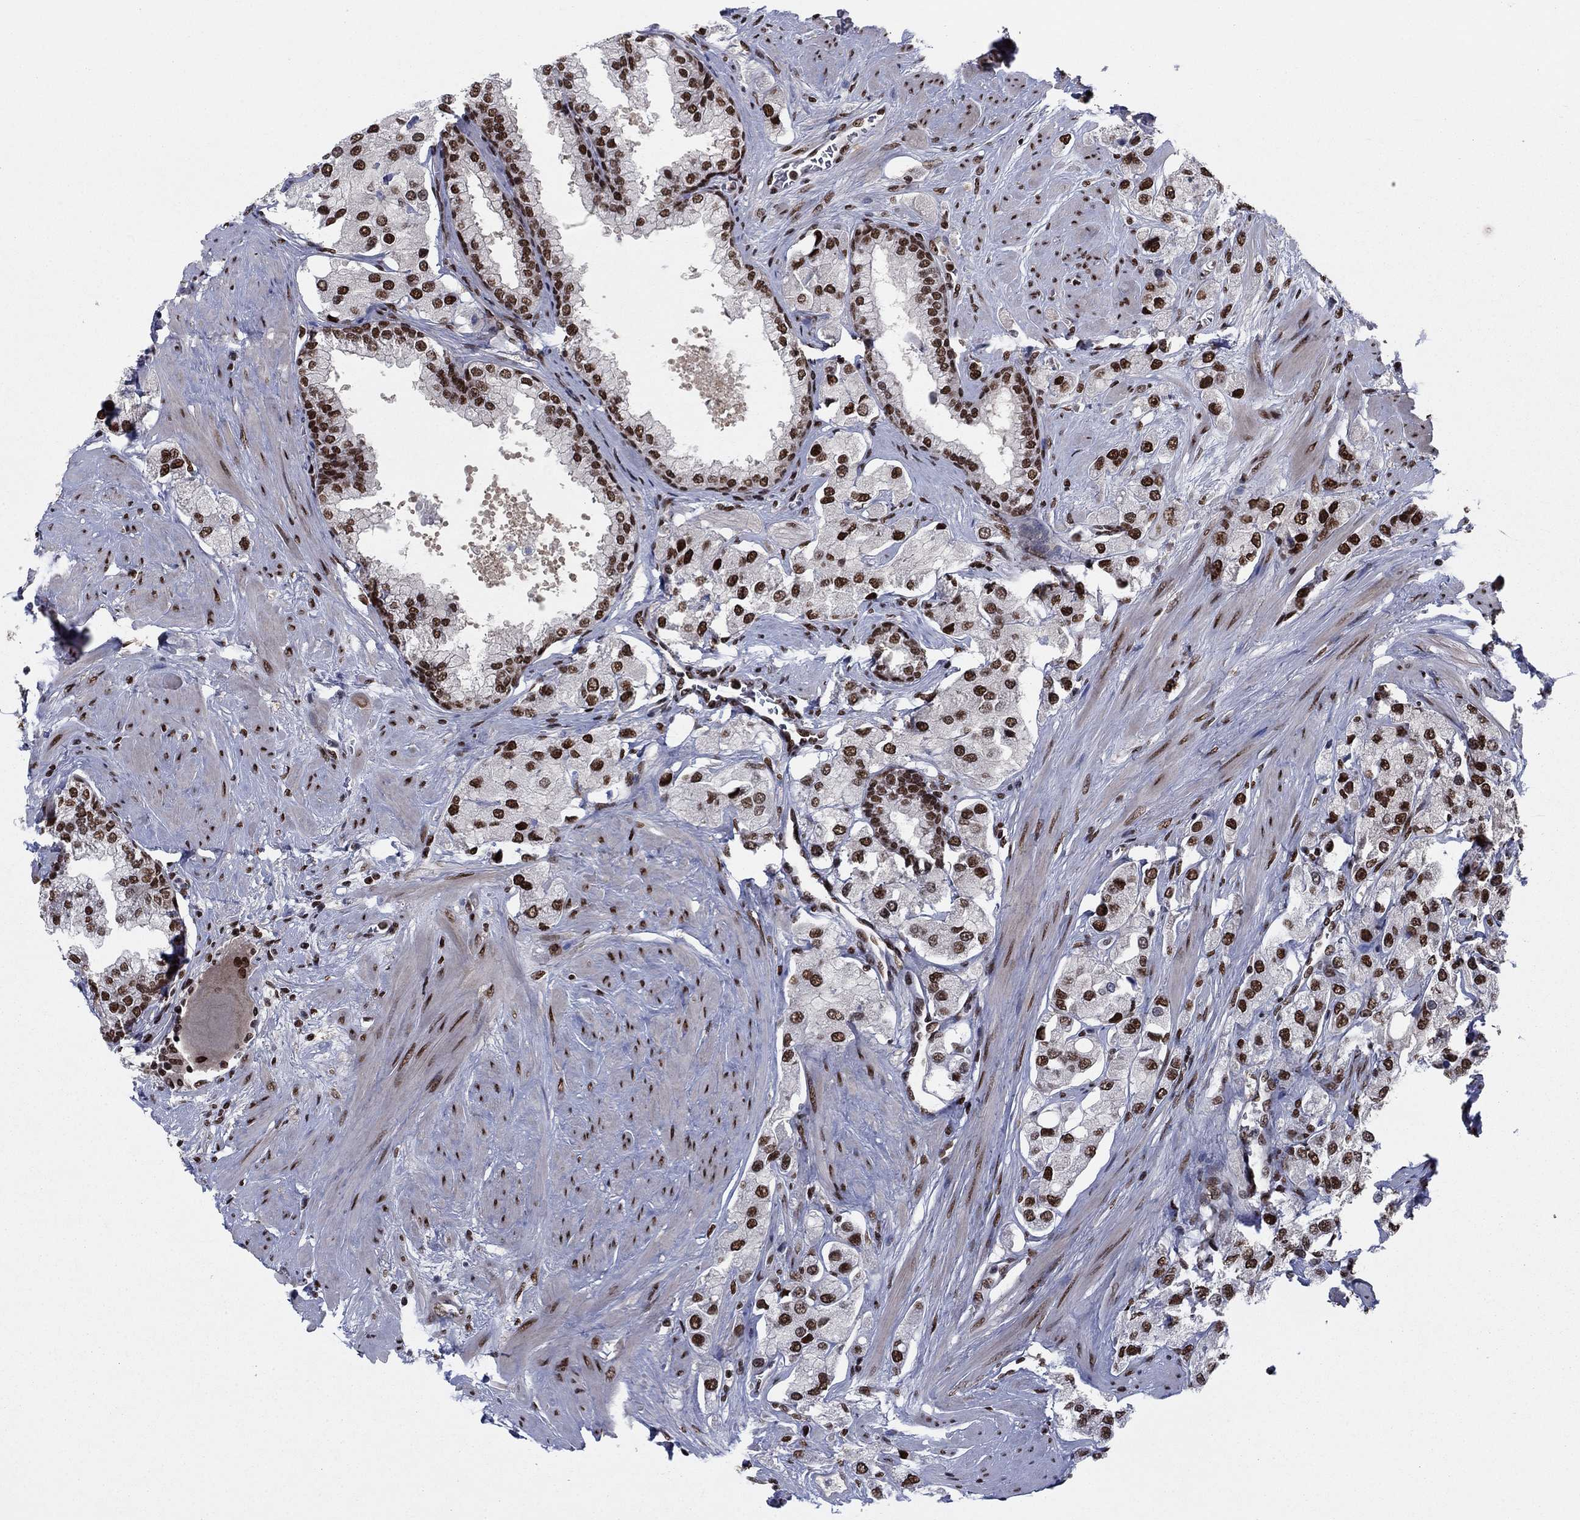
{"staining": {"intensity": "strong", "quantity": ">75%", "location": "nuclear"}, "tissue": "prostate cancer", "cell_type": "Tumor cells", "image_type": "cancer", "snomed": [{"axis": "morphology", "description": "Adenocarcinoma, NOS"}, {"axis": "topography", "description": "Prostate and seminal vesicle, NOS"}, {"axis": "topography", "description": "Prostate"}], "caption": "Immunohistochemistry (IHC) of prostate adenocarcinoma exhibits high levels of strong nuclear positivity in approximately >75% of tumor cells.", "gene": "USP54", "patient": {"sex": "male", "age": 64}}